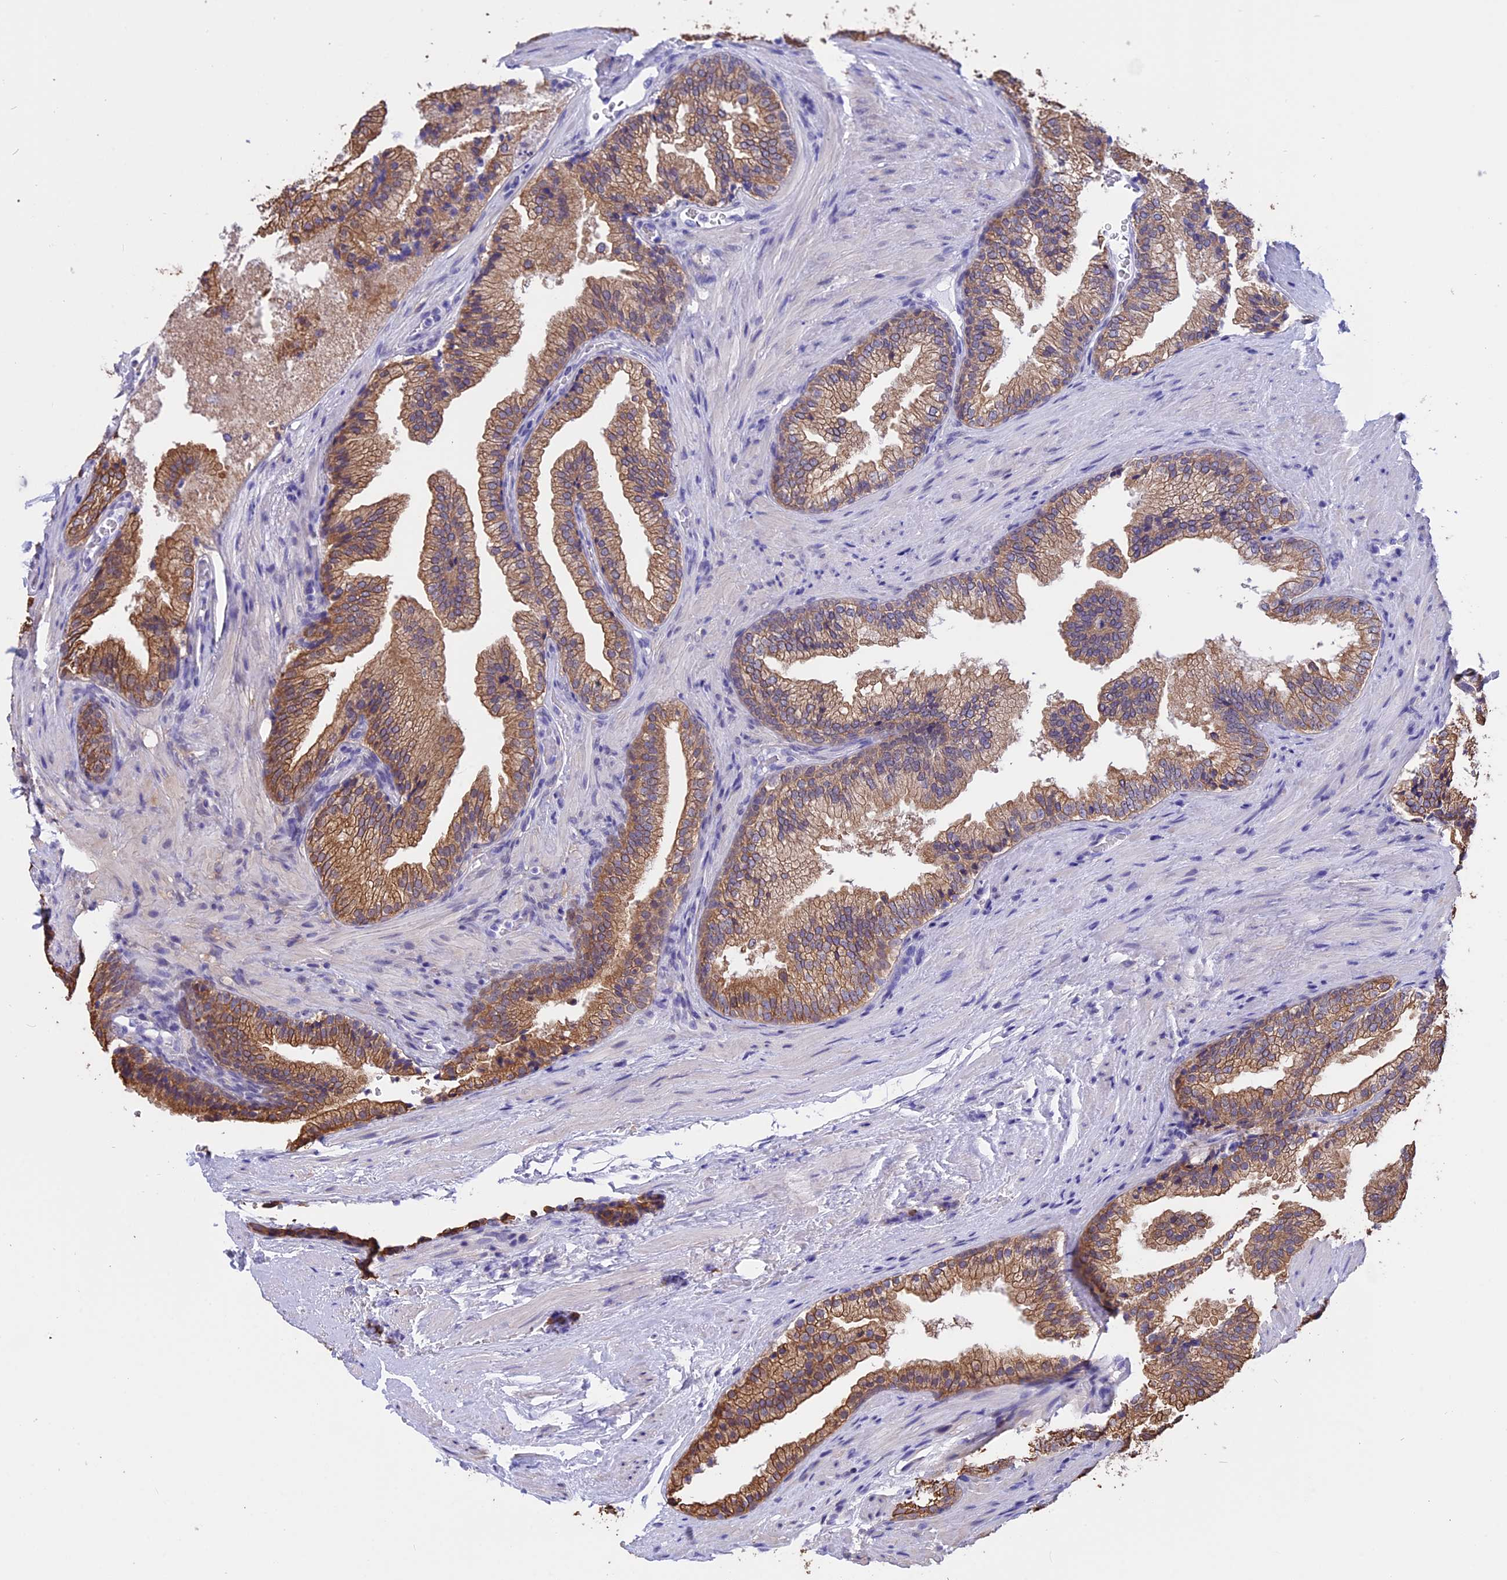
{"staining": {"intensity": "moderate", "quantity": ">75%", "location": "cytoplasmic/membranous"}, "tissue": "prostate", "cell_type": "Glandular cells", "image_type": "normal", "snomed": [{"axis": "morphology", "description": "Normal tissue, NOS"}, {"axis": "topography", "description": "Prostate"}], "caption": "Glandular cells show medium levels of moderate cytoplasmic/membranous positivity in about >75% of cells in benign prostate. (DAB IHC, brown staining for protein, blue staining for nuclei).", "gene": "STUB1", "patient": {"sex": "male", "age": 76}}